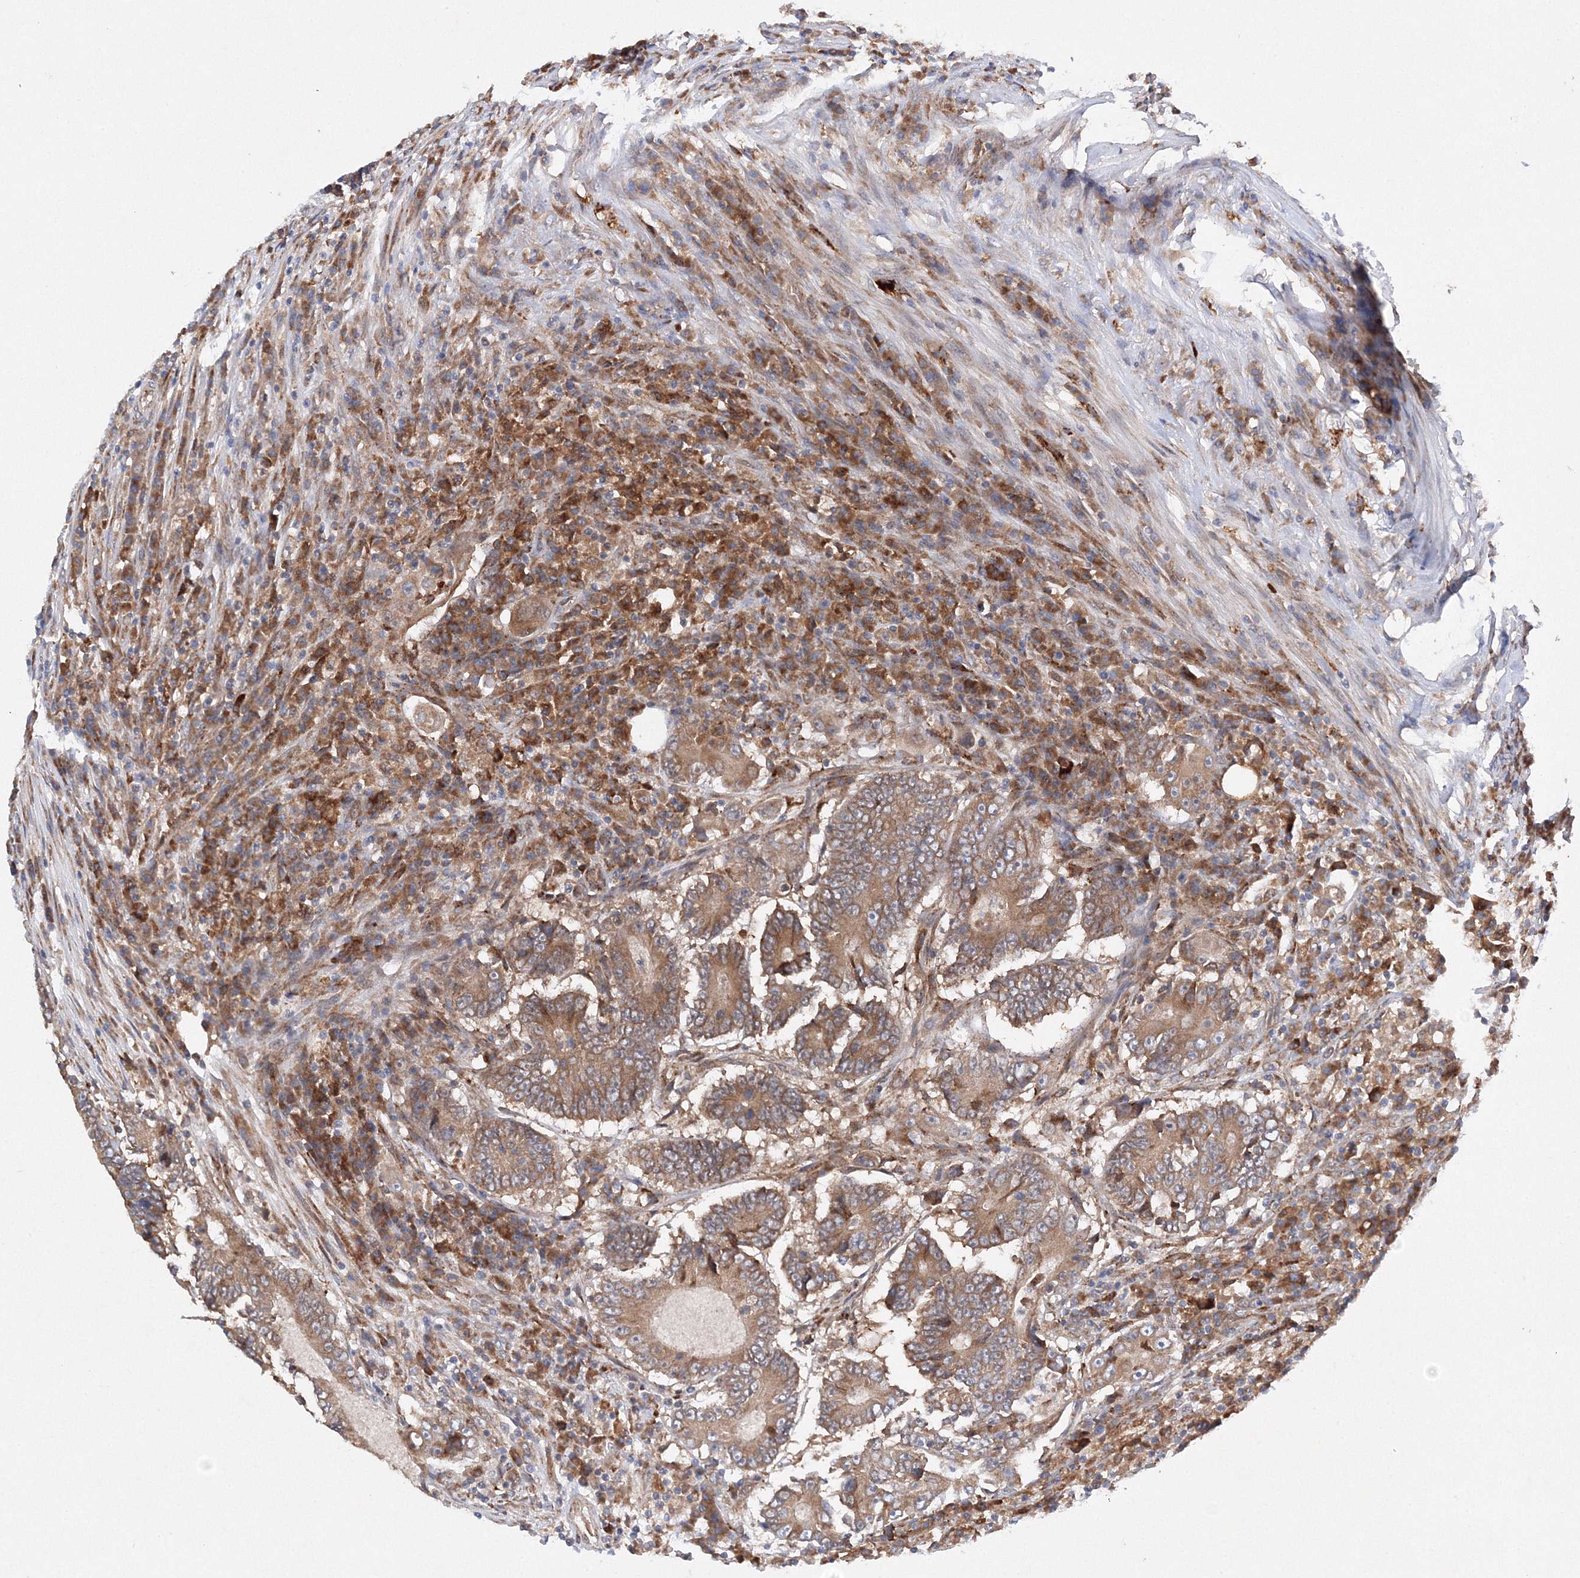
{"staining": {"intensity": "moderate", "quantity": ">75%", "location": "cytoplasmic/membranous"}, "tissue": "colorectal cancer", "cell_type": "Tumor cells", "image_type": "cancer", "snomed": [{"axis": "morphology", "description": "Adenocarcinoma, NOS"}, {"axis": "topography", "description": "Colon"}], "caption": "Immunohistochemistry histopathology image of adenocarcinoma (colorectal) stained for a protein (brown), which displays medium levels of moderate cytoplasmic/membranous positivity in approximately >75% of tumor cells.", "gene": "SLC36A1", "patient": {"sex": "male", "age": 83}}